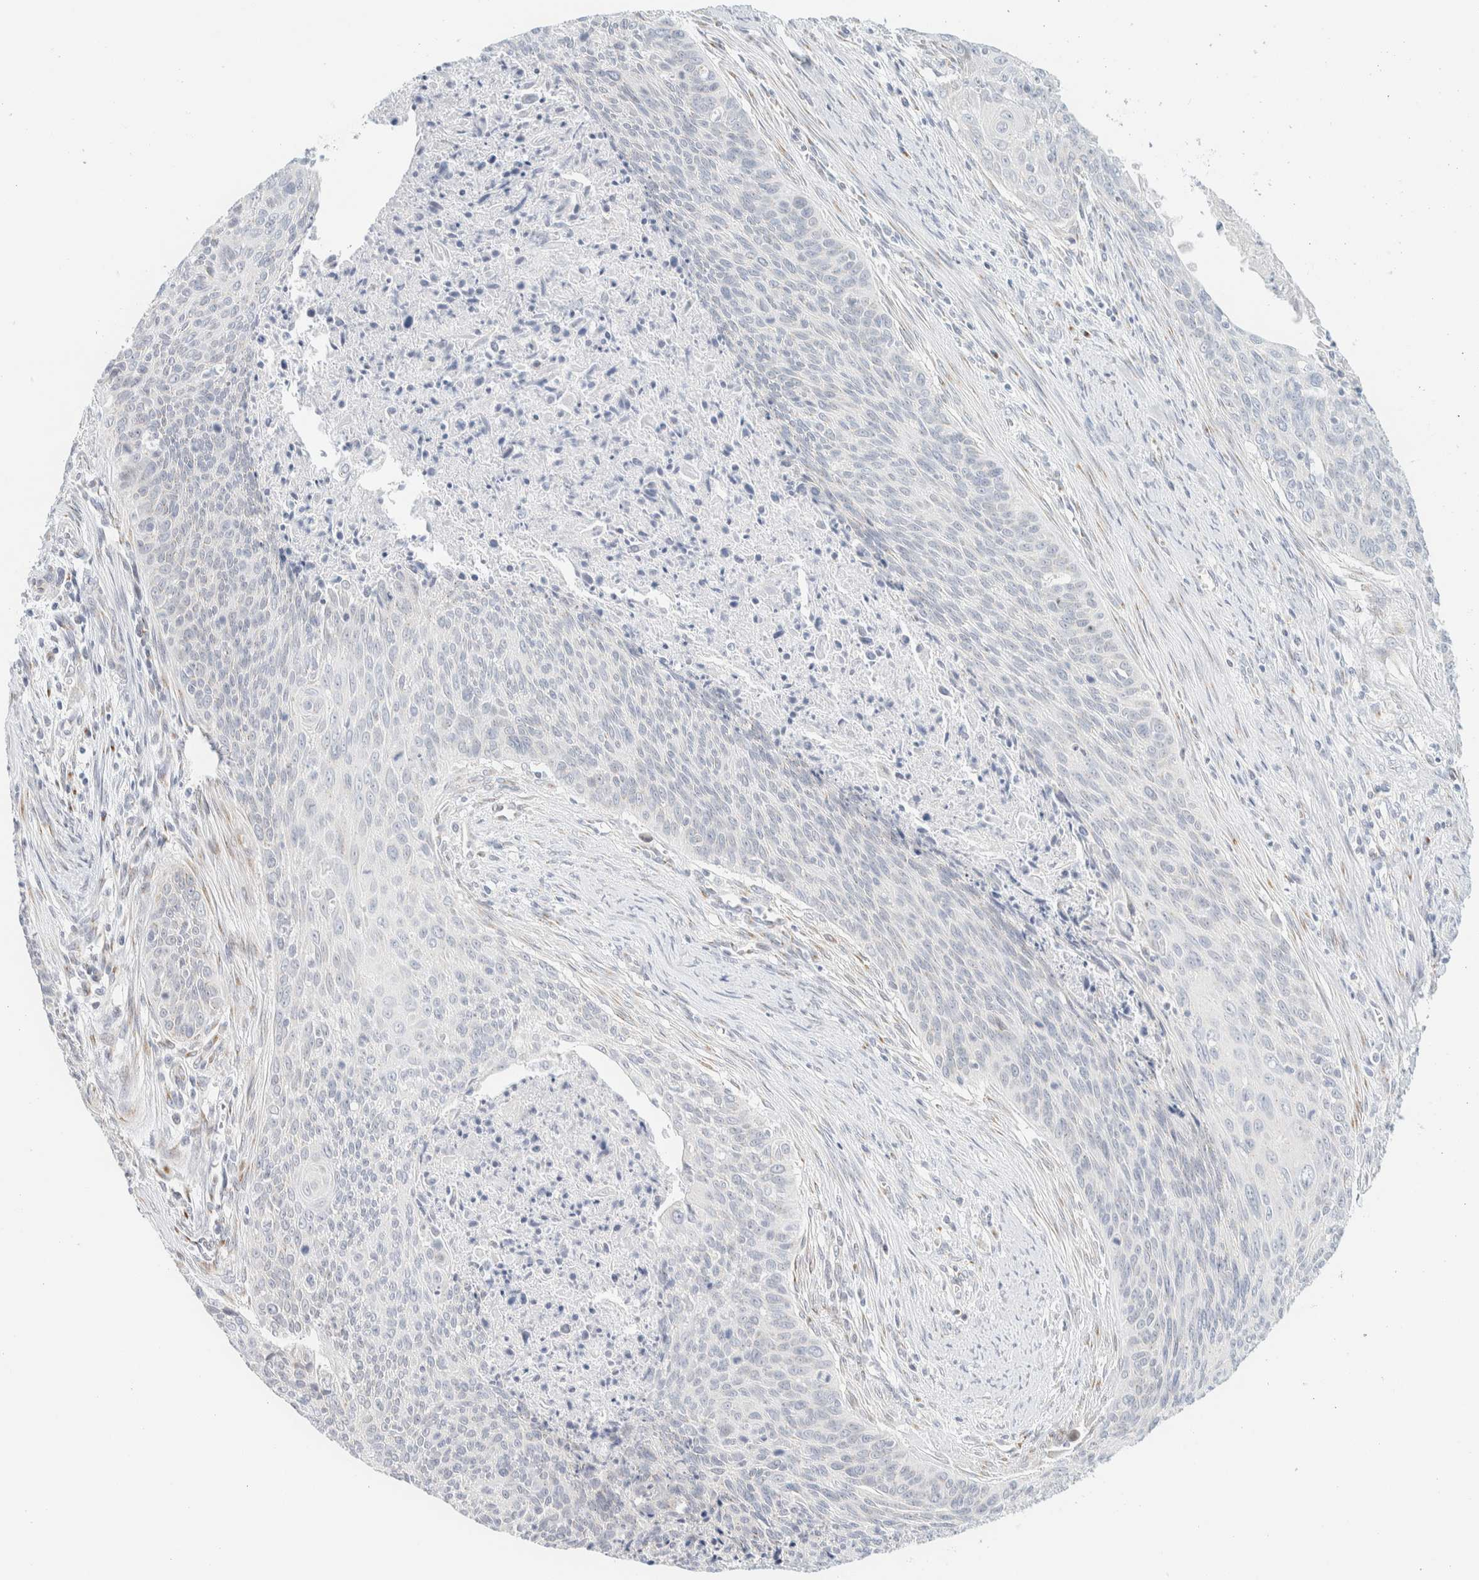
{"staining": {"intensity": "negative", "quantity": "none", "location": "none"}, "tissue": "cervical cancer", "cell_type": "Tumor cells", "image_type": "cancer", "snomed": [{"axis": "morphology", "description": "Squamous cell carcinoma, NOS"}, {"axis": "topography", "description": "Cervix"}], "caption": "Immunohistochemical staining of human cervical cancer exhibits no significant expression in tumor cells. (DAB immunohistochemistry (IHC), high magnification).", "gene": "SPNS3", "patient": {"sex": "female", "age": 55}}